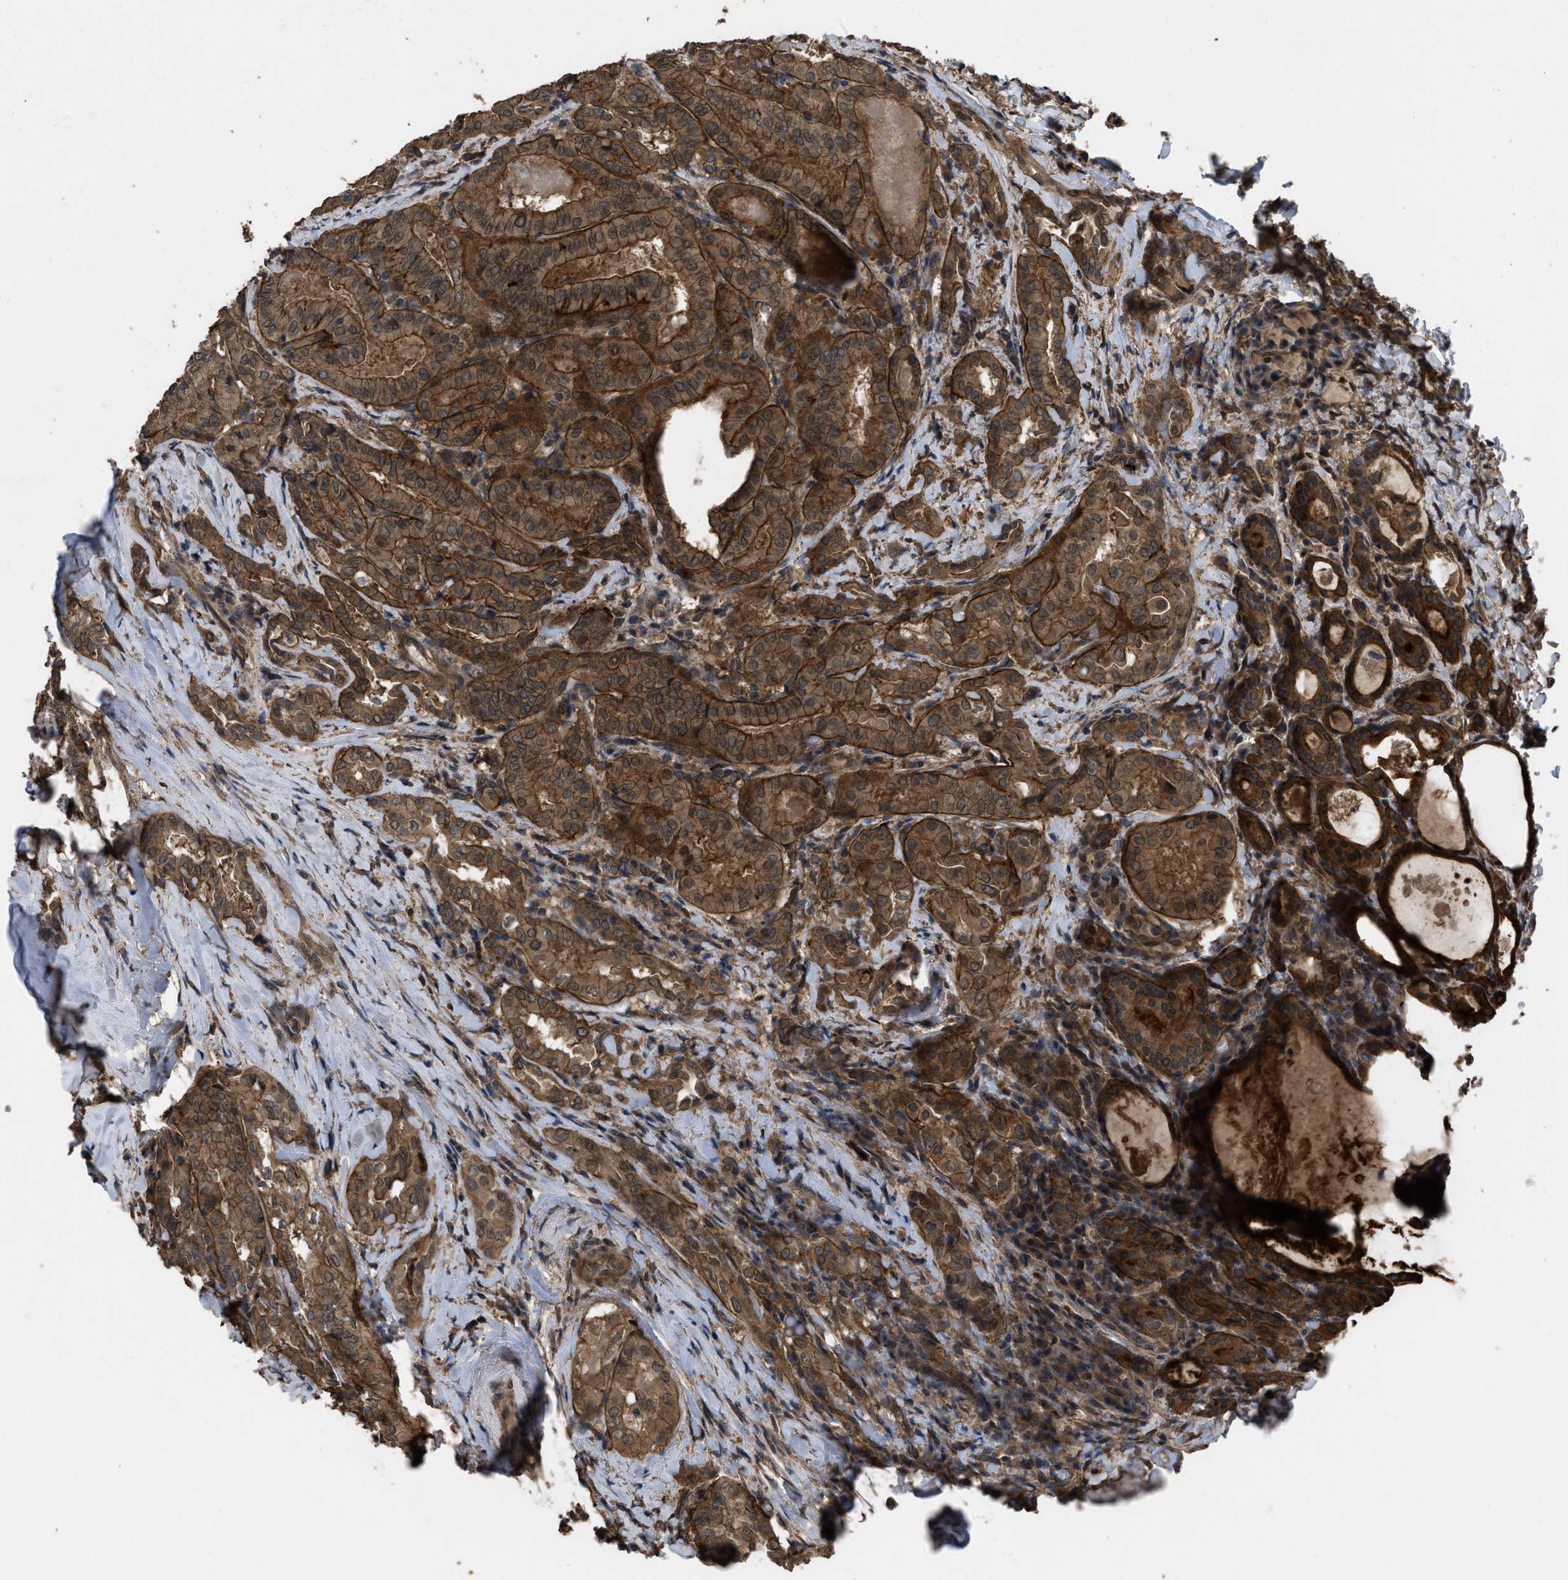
{"staining": {"intensity": "strong", "quantity": ">75%", "location": "cytoplasmic/membranous"}, "tissue": "thyroid cancer", "cell_type": "Tumor cells", "image_type": "cancer", "snomed": [{"axis": "morphology", "description": "Papillary adenocarcinoma, NOS"}, {"axis": "topography", "description": "Thyroid gland"}], "caption": "Thyroid papillary adenocarcinoma stained with a protein marker exhibits strong staining in tumor cells.", "gene": "UTRN", "patient": {"sex": "female", "age": 42}}